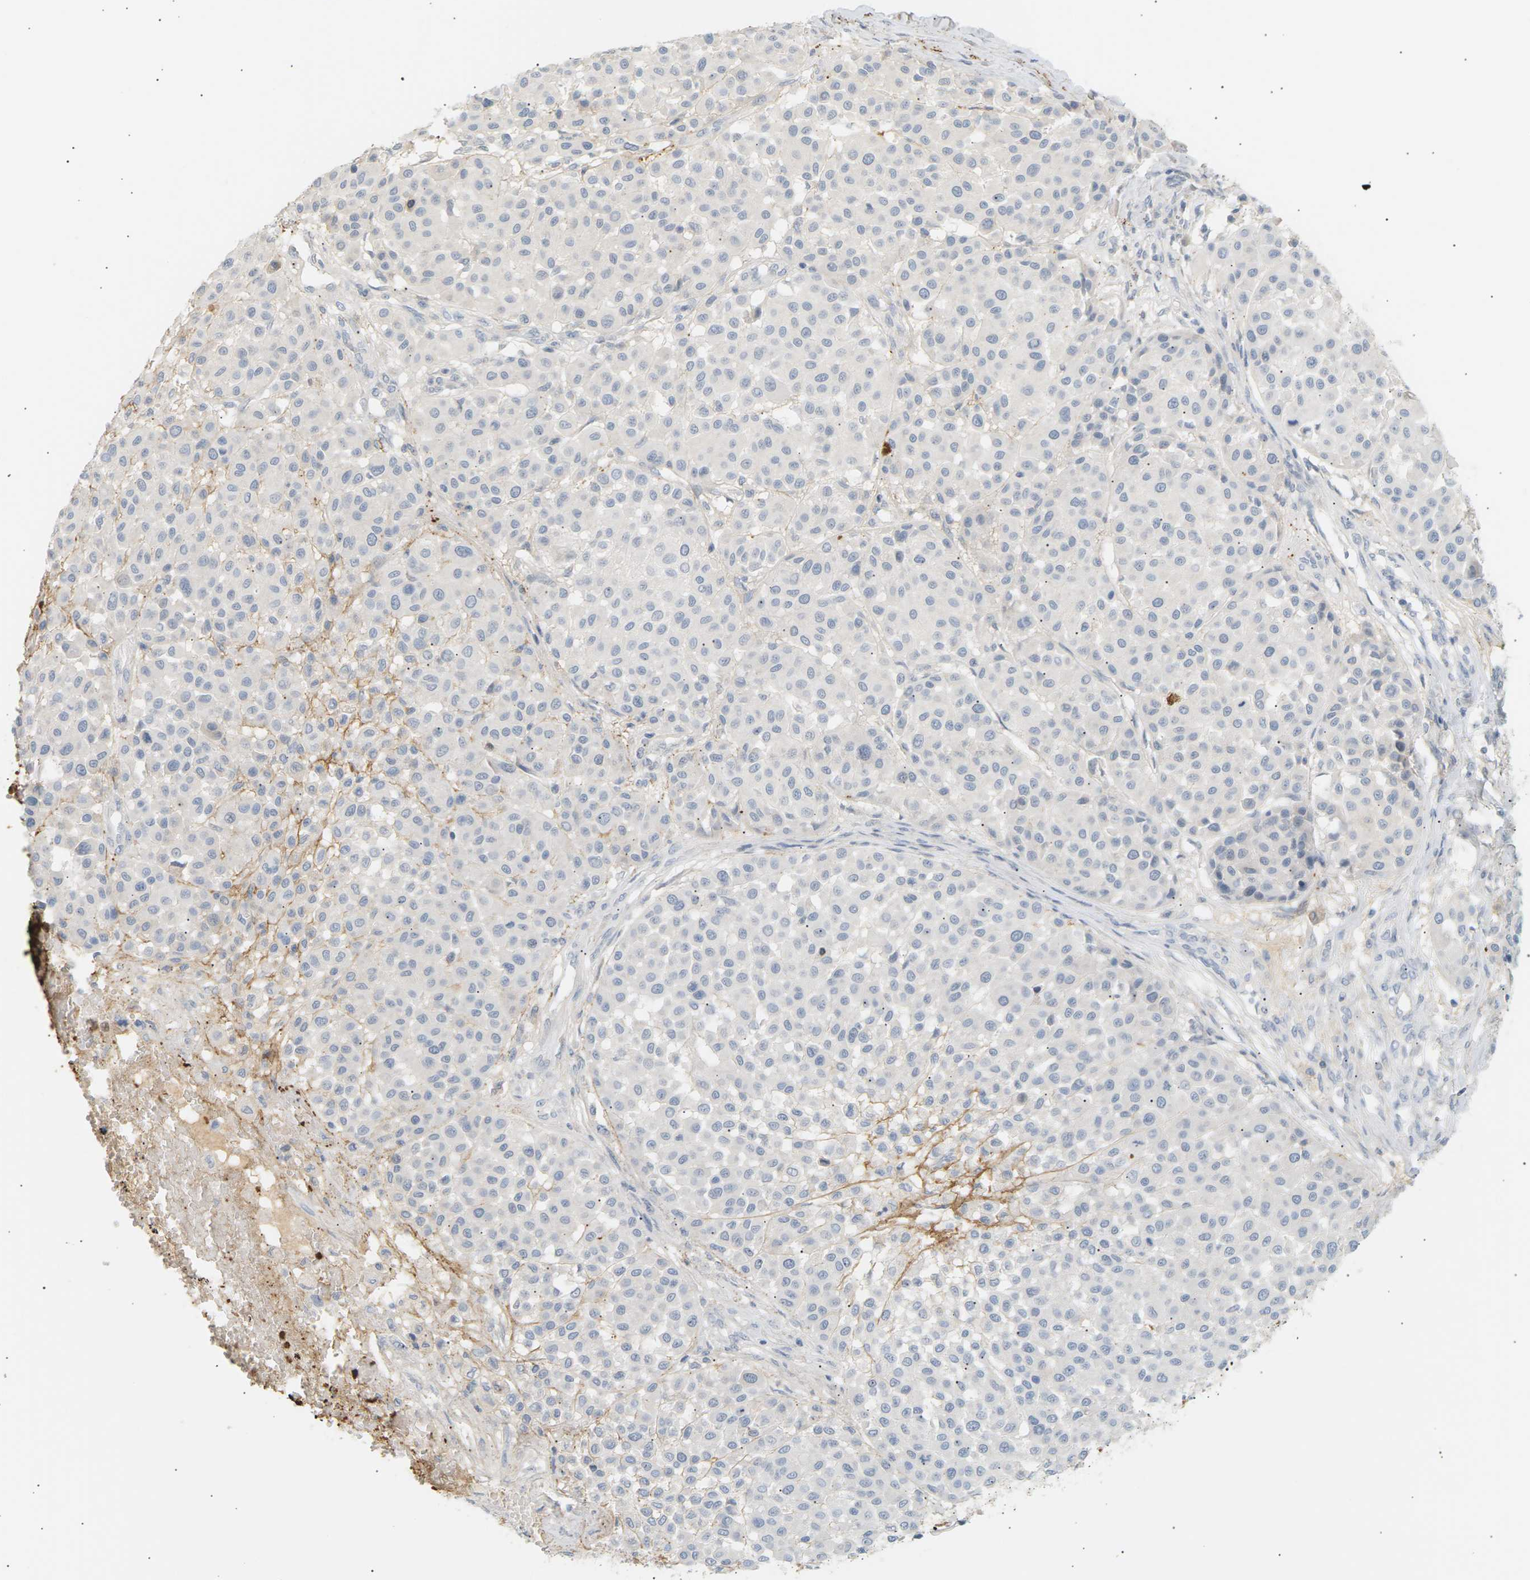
{"staining": {"intensity": "negative", "quantity": "none", "location": "none"}, "tissue": "melanoma", "cell_type": "Tumor cells", "image_type": "cancer", "snomed": [{"axis": "morphology", "description": "Malignant melanoma, Metastatic site"}, {"axis": "topography", "description": "Soft tissue"}], "caption": "Human melanoma stained for a protein using immunohistochemistry (IHC) reveals no staining in tumor cells.", "gene": "CLU", "patient": {"sex": "male", "age": 41}}